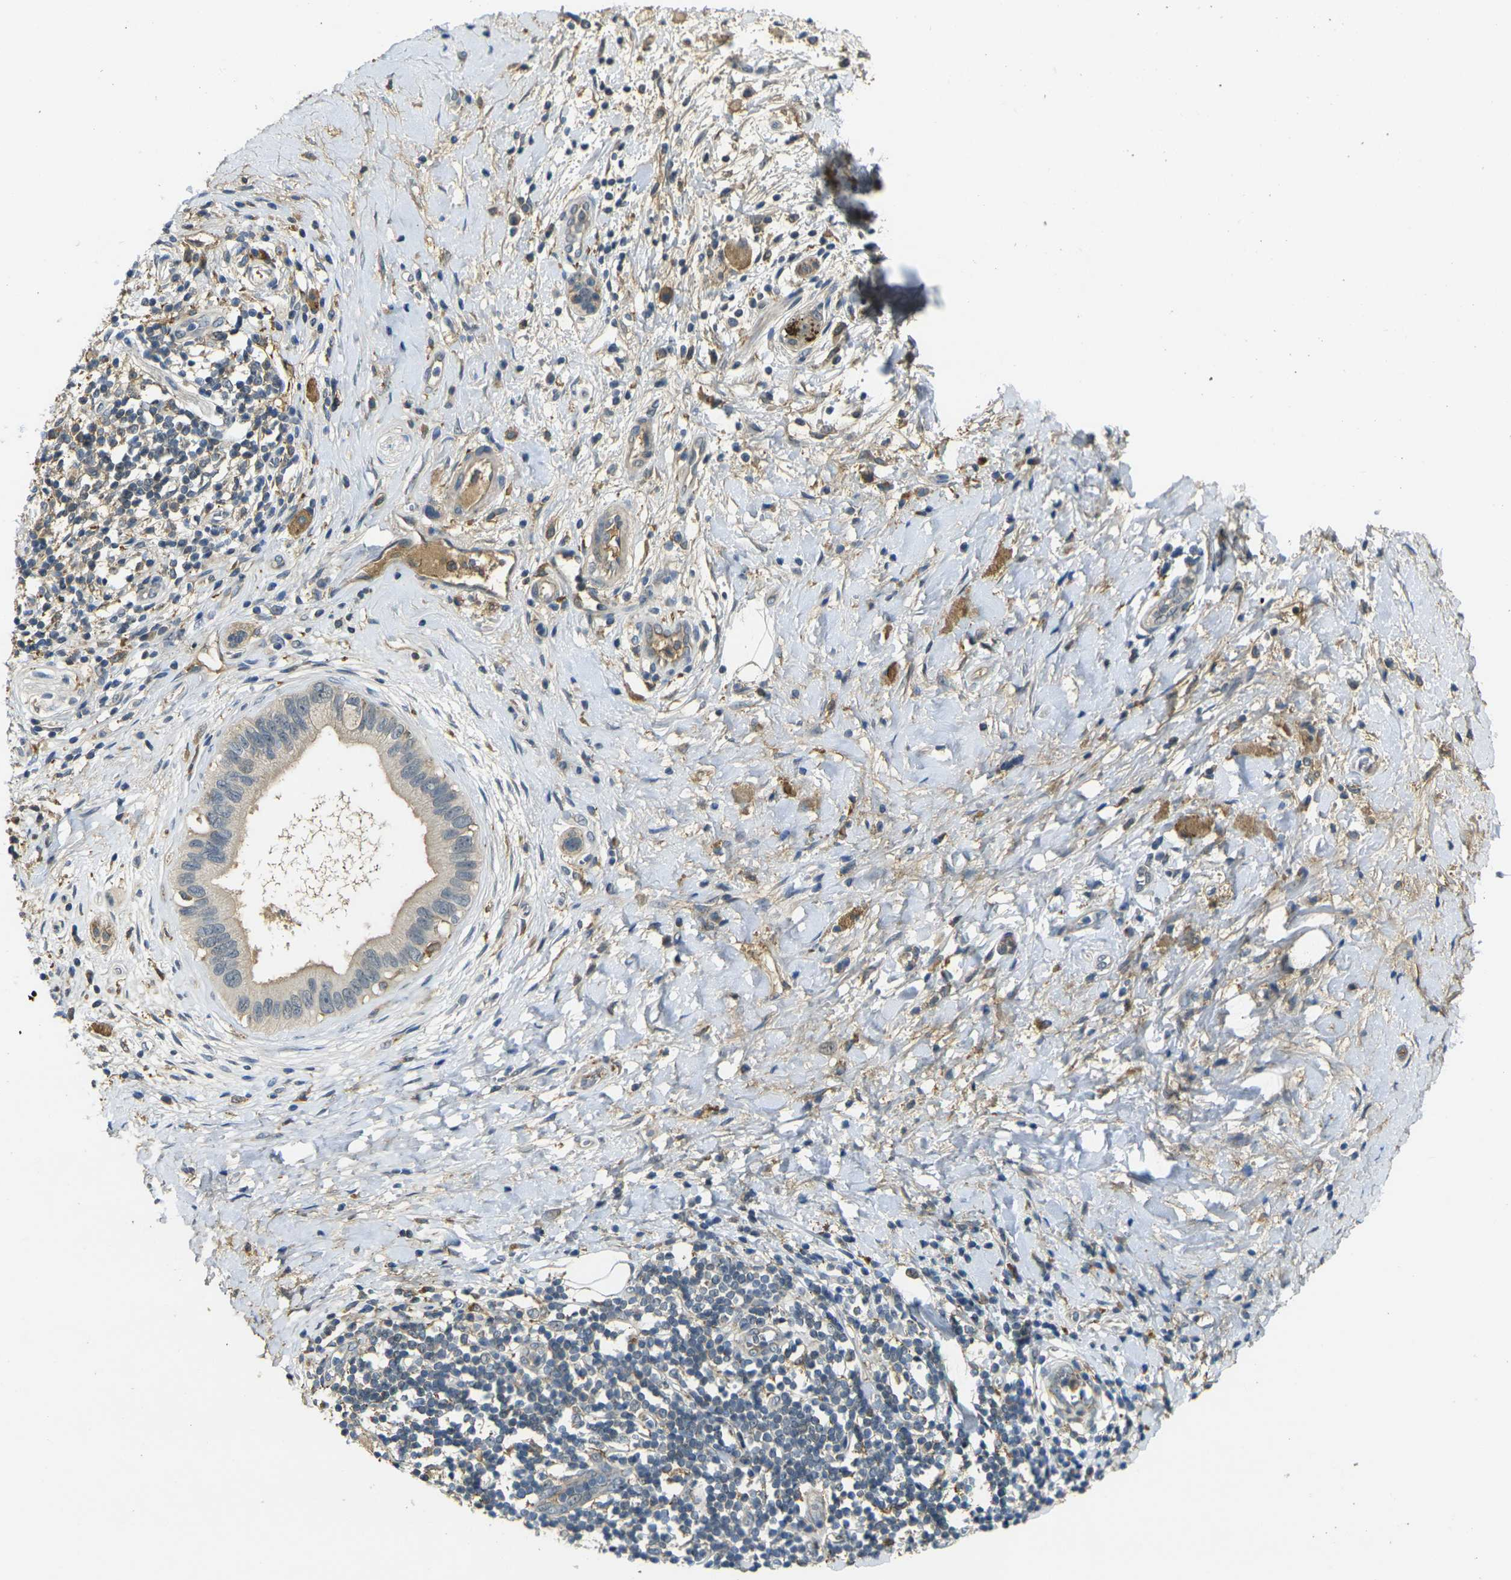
{"staining": {"intensity": "weak", "quantity": ">75%", "location": "cytoplasmic/membranous"}, "tissue": "pancreatic cancer", "cell_type": "Tumor cells", "image_type": "cancer", "snomed": [{"axis": "morphology", "description": "Adenocarcinoma, NOS"}, {"axis": "topography", "description": "Pancreas"}], "caption": "The photomicrograph displays immunohistochemical staining of adenocarcinoma (pancreatic). There is weak cytoplasmic/membranous expression is seen in about >75% of tumor cells. The protein of interest is stained brown, and the nuclei are stained in blue (DAB IHC with brightfield microscopy, high magnification).", "gene": "PIGL", "patient": {"sex": "male", "age": 55}}